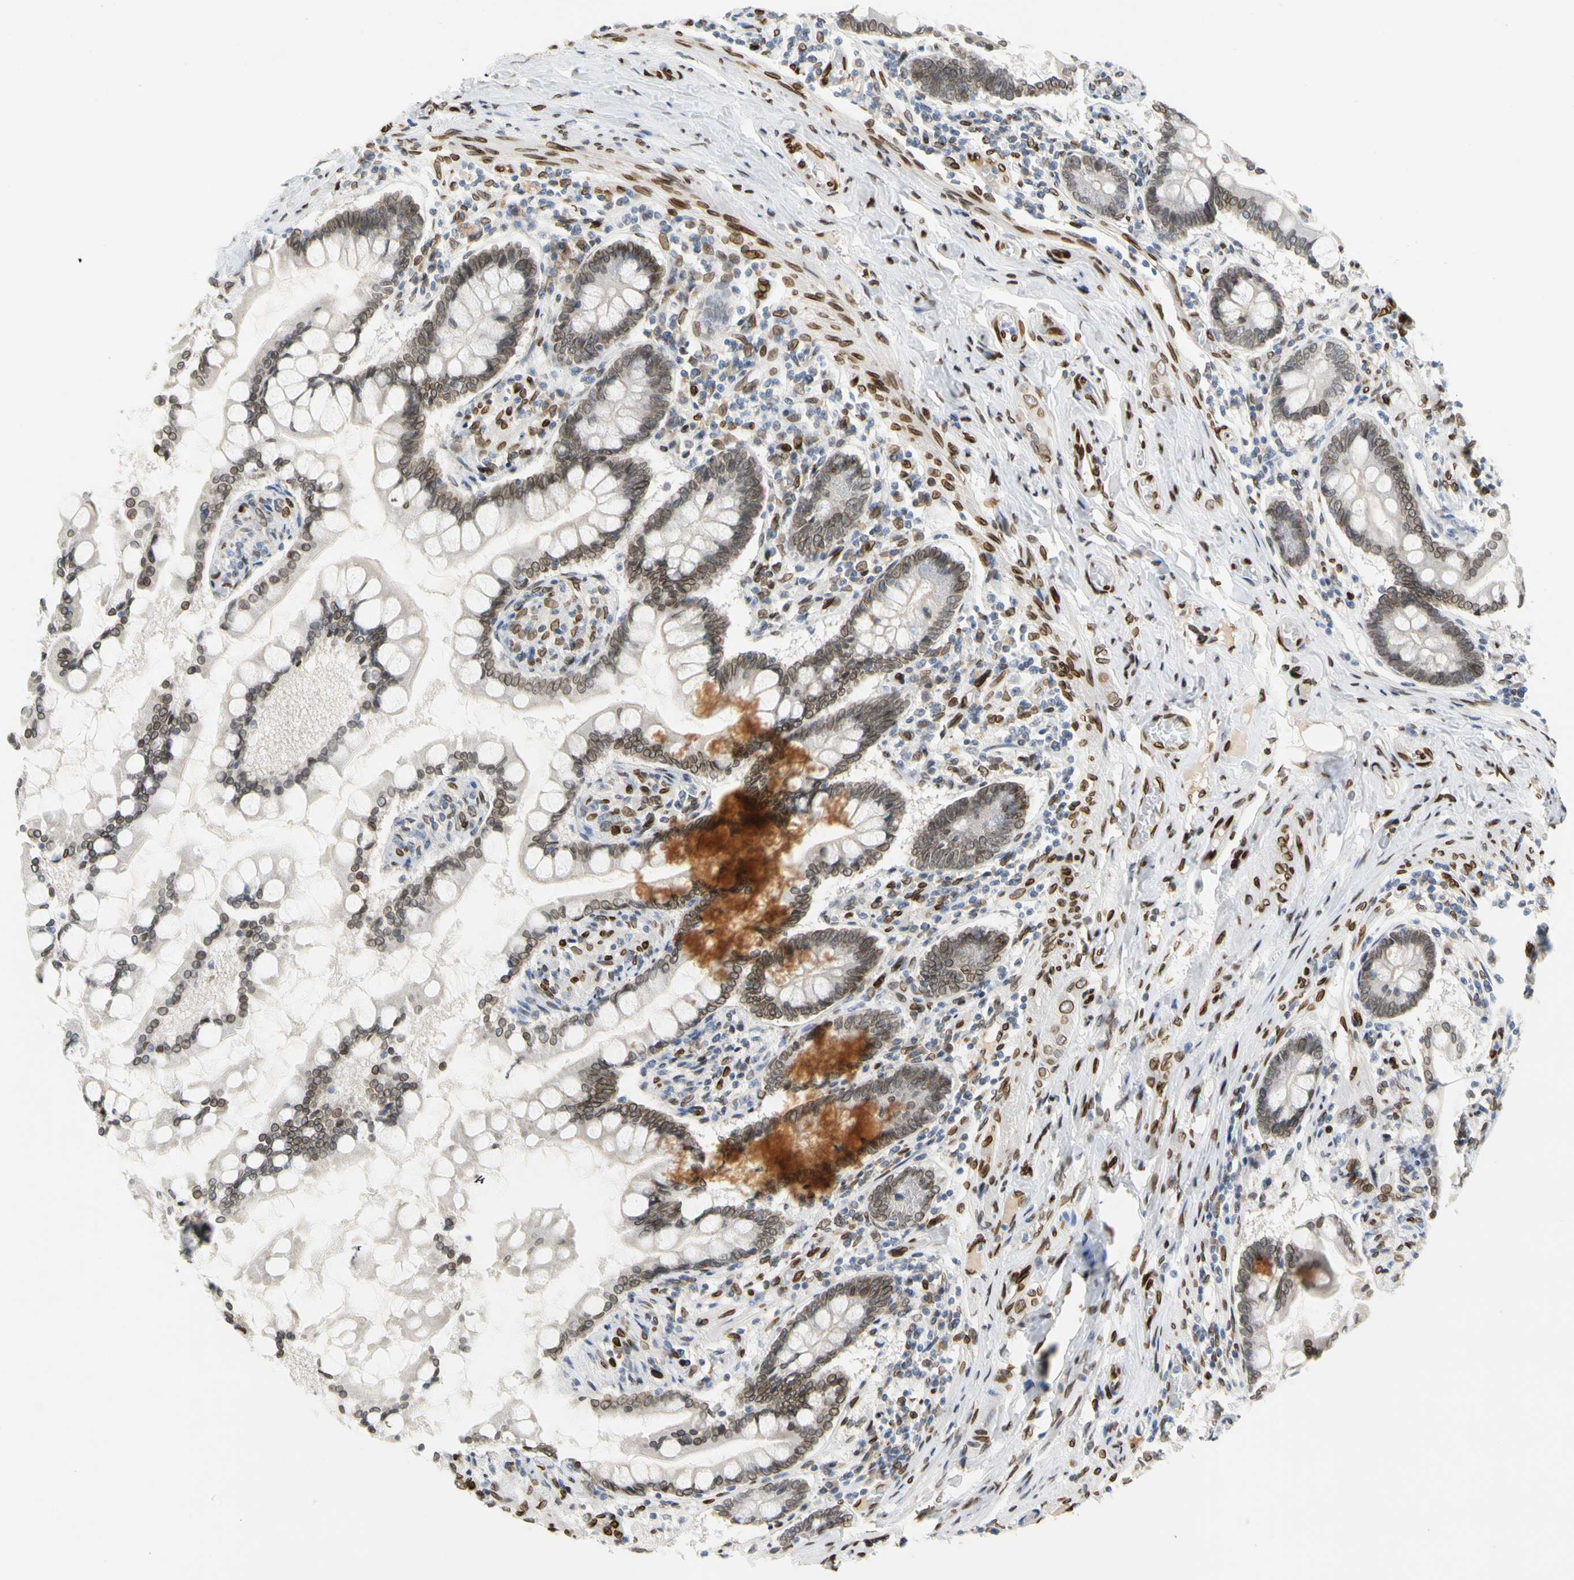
{"staining": {"intensity": "weak", "quantity": ">75%", "location": "cytoplasmic/membranous,nuclear"}, "tissue": "small intestine", "cell_type": "Glandular cells", "image_type": "normal", "snomed": [{"axis": "morphology", "description": "Normal tissue, NOS"}, {"axis": "topography", "description": "Small intestine"}], "caption": "Weak cytoplasmic/membranous,nuclear expression for a protein is appreciated in about >75% of glandular cells of benign small intestine using immunohistochemistry.", "gene": "SUN1", "patient": {"sex": "male", "age": 41}}